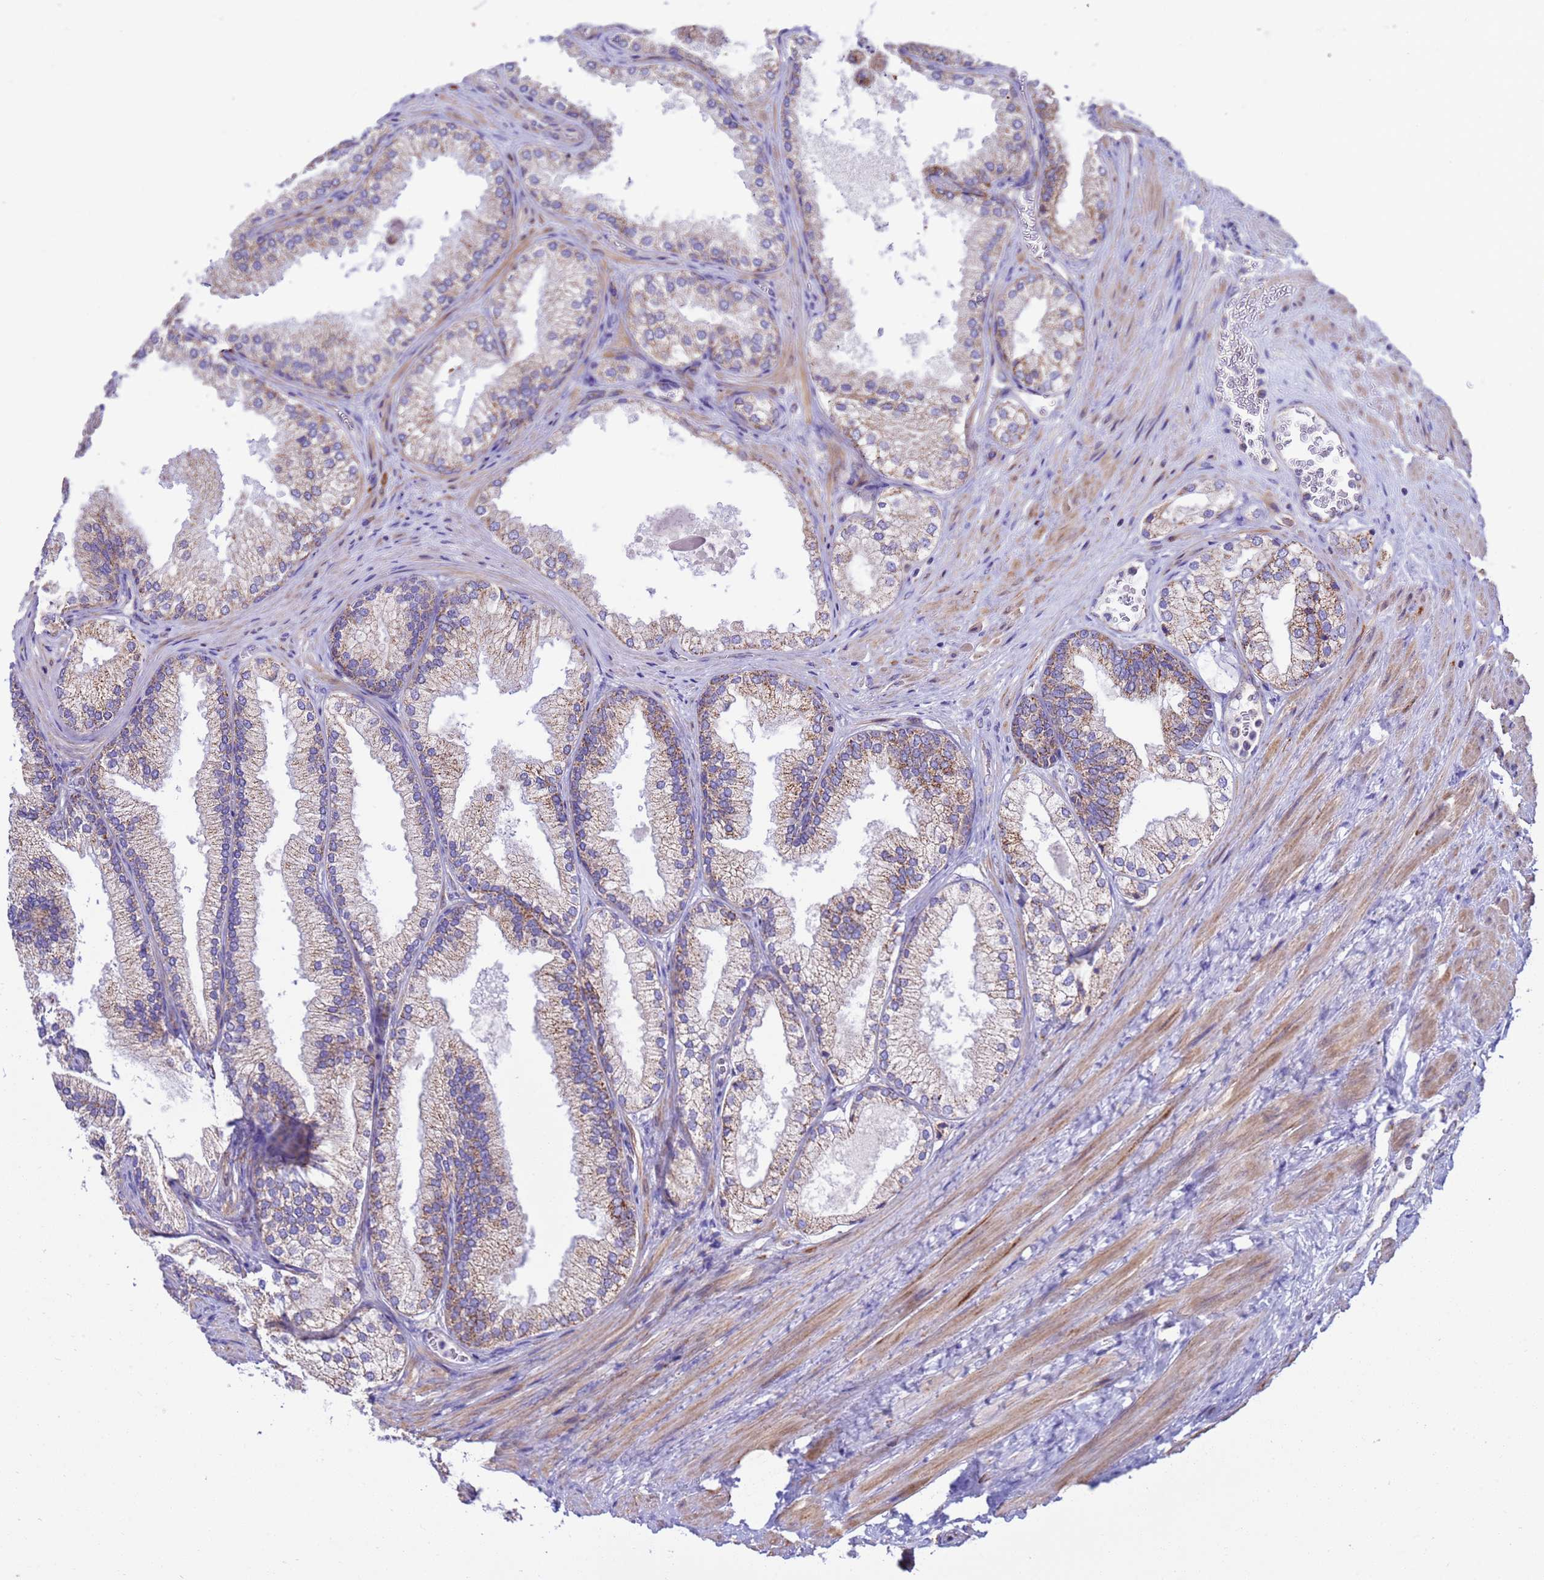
{"staining": {"intensity": "moderate", "quantity": ">75%", "location": "cytoplasmic/membranous"}, "tissue": "prostate", "cell_type": "Glandular cells", "image_type": "normal", "snomed": [{"axis": "morphology", "description": "Normal tissue, NOS"}, {"axis": "topography", "description": "Prostate"}], "caption": "Prostate stained with DAB (3,3'-diaminobenzidine) immunohistochemistry exhibits medium levels of moderate cytoplasmic/membranous positivity in approximately >75% of glandular cells.", "gene": "RNF165", "patient": {"sex": "male", "age": 76}}